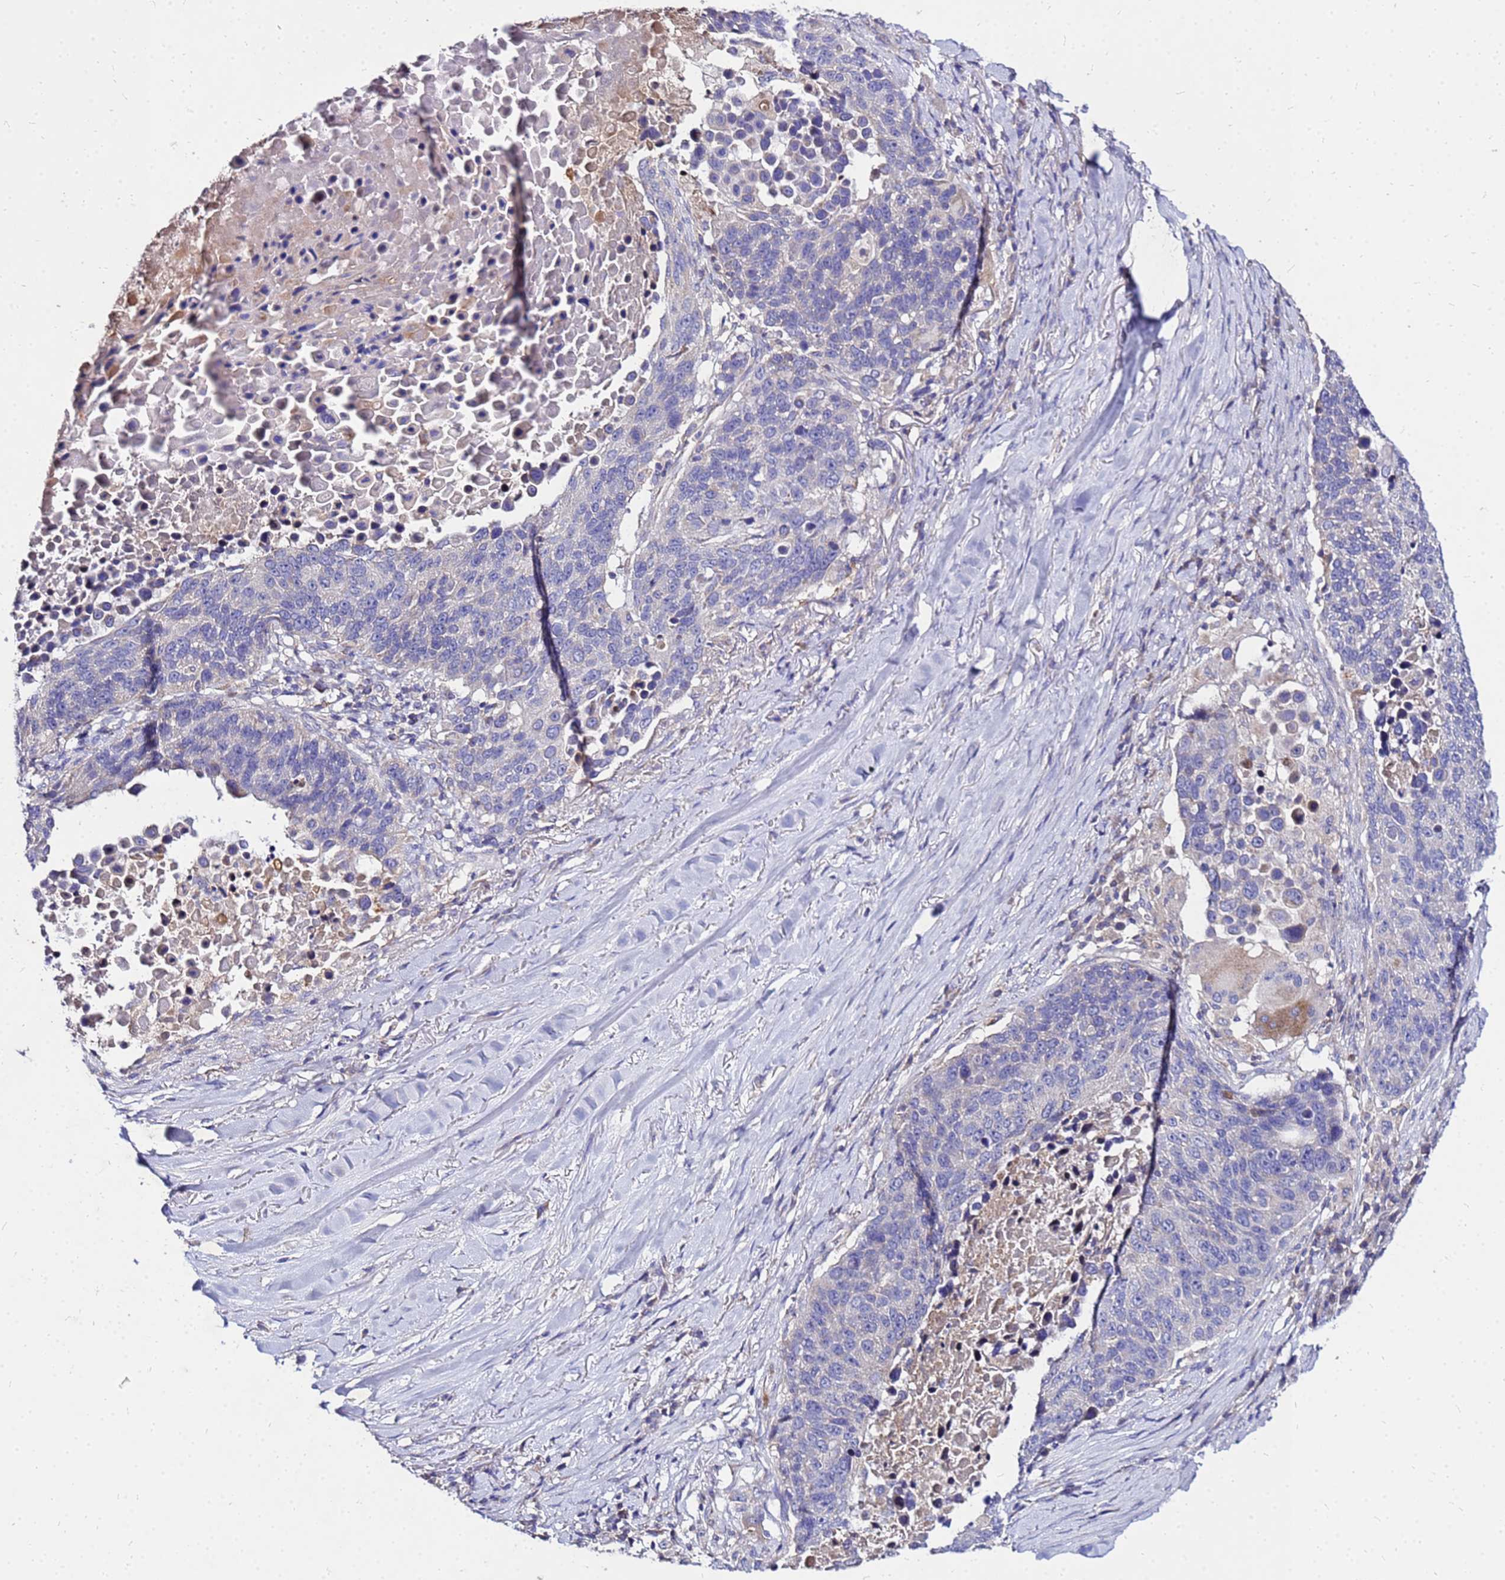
{"staining": {"intensity": "negative", "quantity": "none", "location": "none"}, "tissue": "lung cancer", "cell_type": "Tumor cells", "image_type": "cancer", "snomed": [{"axis": "morphology", "description": "Normal tissue, NOS"}, {"axis": "morphology", "description": "Squamous cell carcinoma, NOS"}, {"axis": "topography", "description": "Lymph node"}, {"axis": "topography", "description": "Lung"}], "caption": "The IHC image has no significant staining in tumor cells of lung squamous cell carcinoma tissue. Nuclei are stained in blue.", "gene": "COX14", "patient": {"sex": "male", "age": 66}}